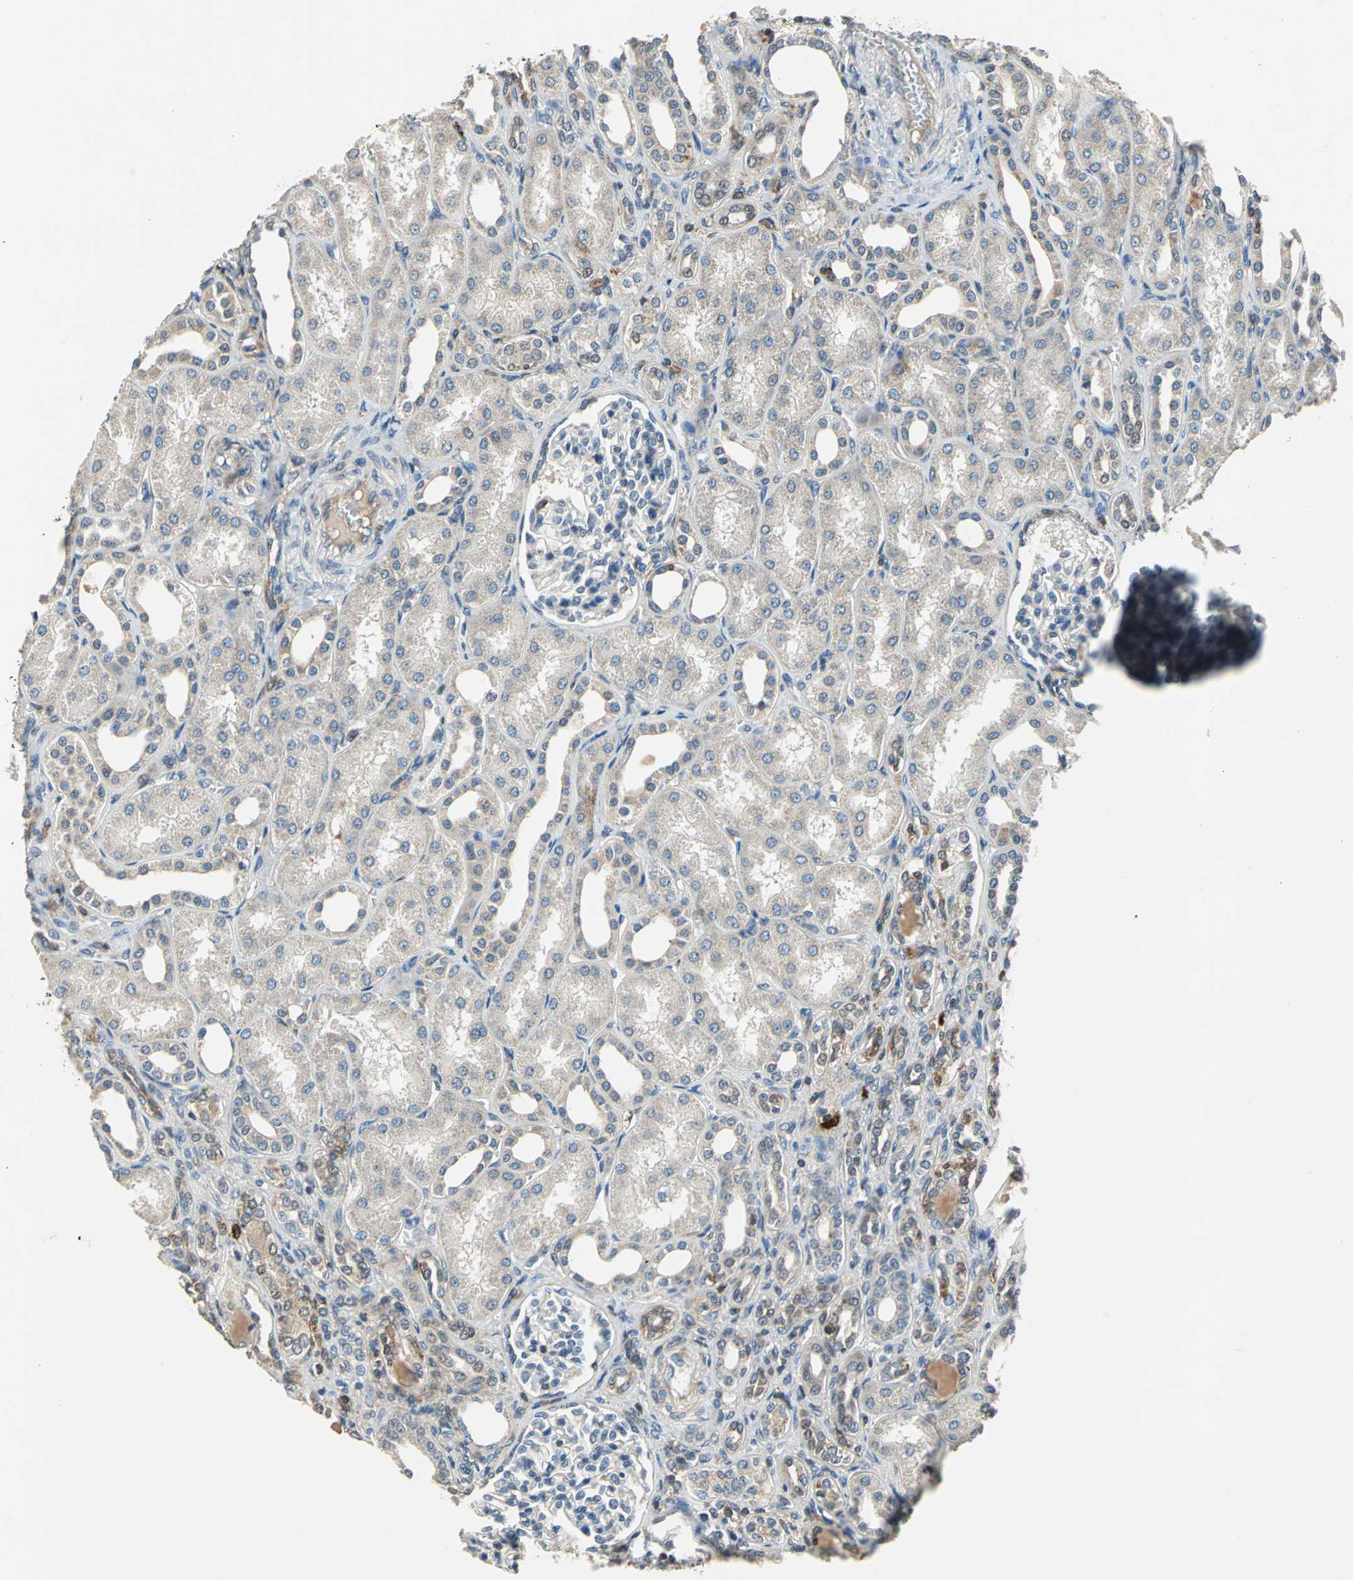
{"staining": {"intensity": "weak", "quantity": "<25%", "location": "cytoplasmic/membranous"}, "tissue": "kidney", "cell_type": "Cells in glomeruli", "image_type": "normal", "snomed": [{"axis": "morphology", "description": "Normal tissue, NOS"}, {"axis": "topography", "description": "Kidney"}], "caption": "An image of kidney stained for a protein demonstrates no brown staining in cells in glomeruli. (IHC, brightfield microscopy, high magnification).", "gene": "SLC19A2", "patient": {"sex": "male", "age": 7}}